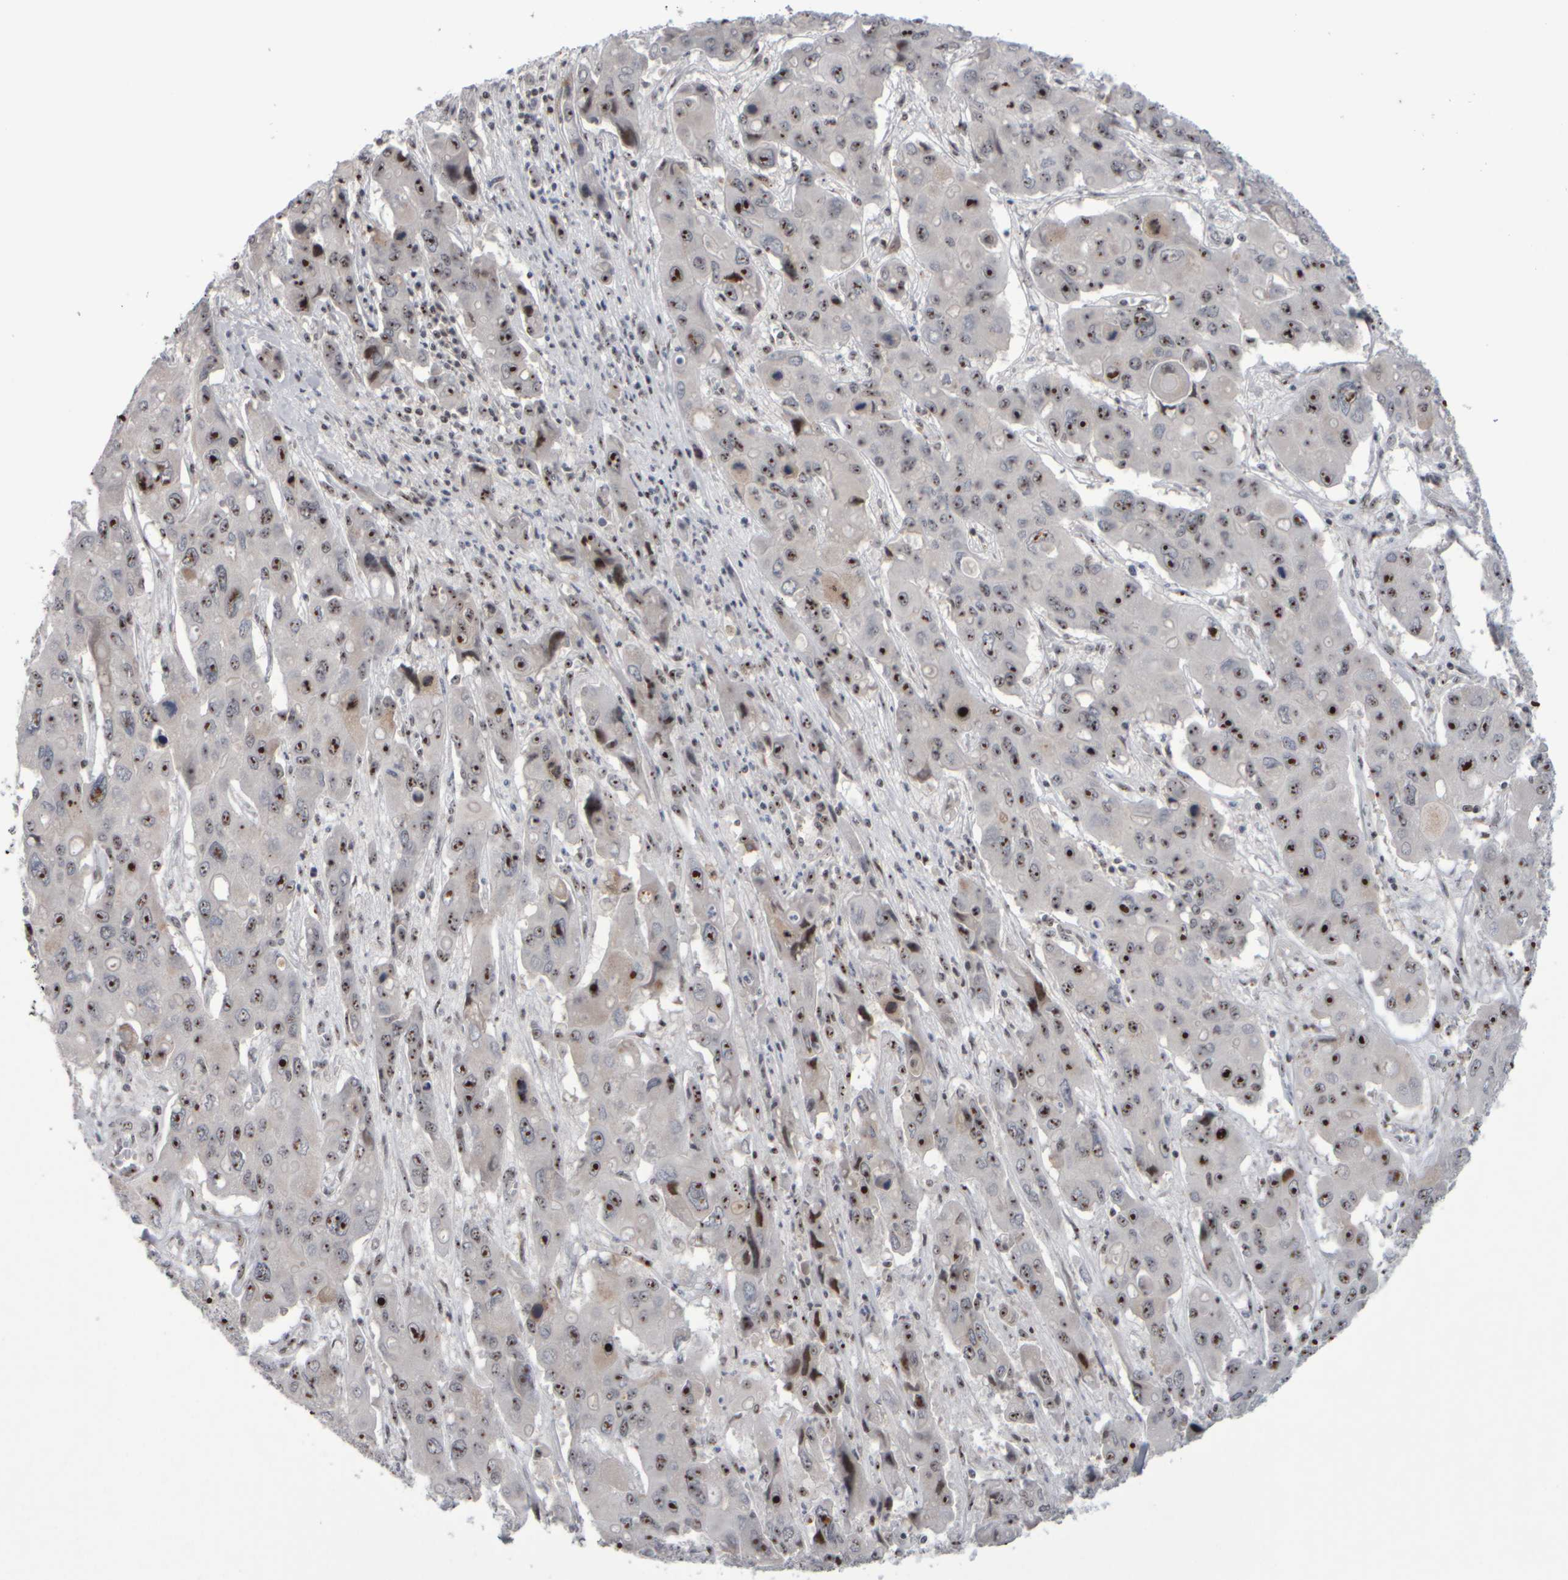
{"staining": {"intensity": "moderate", "quantity": ">75%", "location": "nuclear"}, "tissue": "liver cancer", "cell_type": "Tumor cells", "image_type": "cancer", "snomed": [{"axis": "morphology", "description": "Cholangiocarcinoma"}, {"axis": "topography", "description": "Liver"}], "caption": "Brown immunohistochemical staining in liver cholangiocarcinoma reveals moderate nuclear staining in approximately >75% of tumor cells.", "gene": "SURF6", "patient": {"sex": "male", "age": 67}}